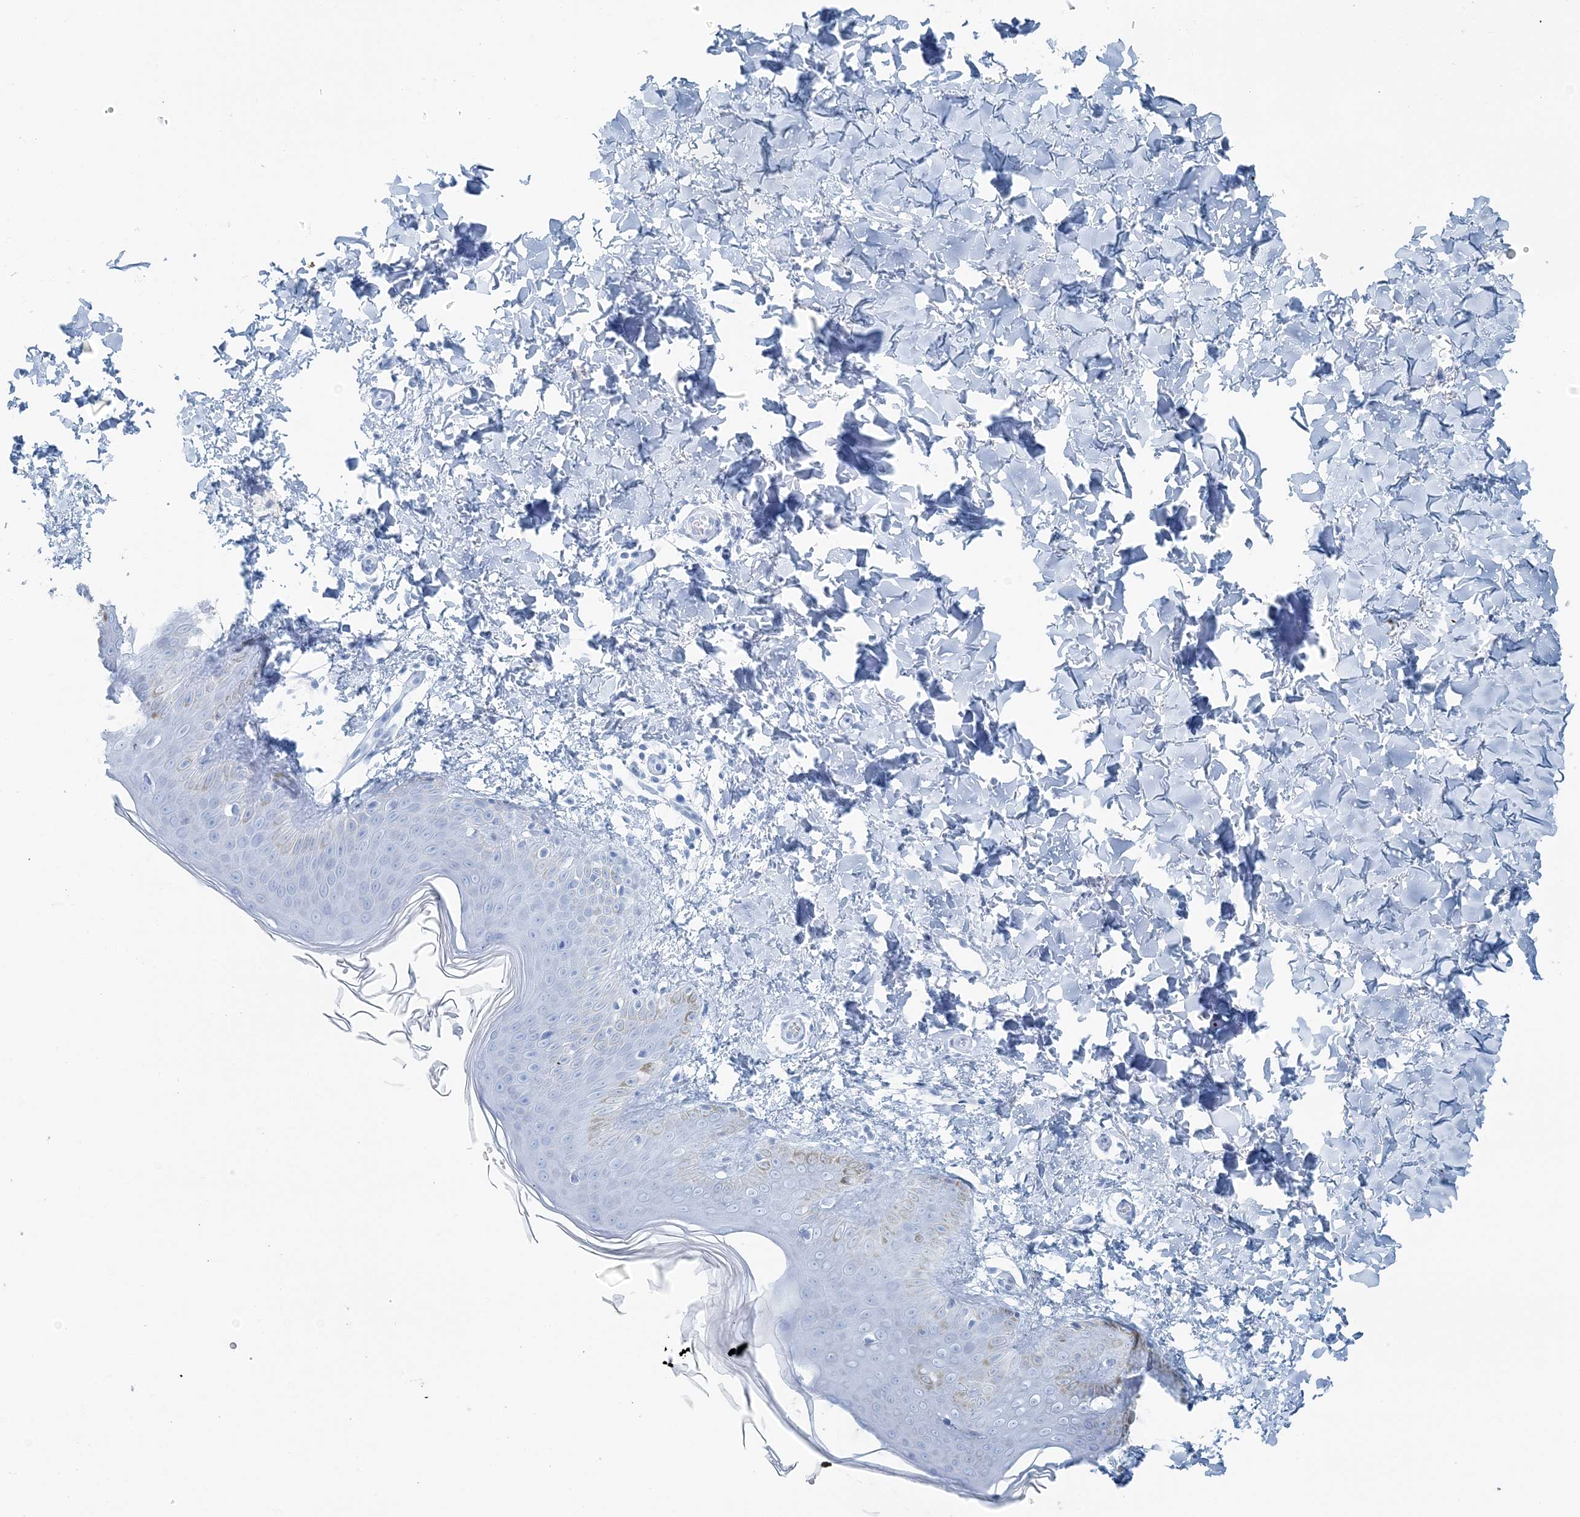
{"staining": {"intensity": "negative", "quantity": "none", "location": "none"}, "tissue": "skin", "cell_type": "Fibroblasts", "image_type": "normal", "snomed": [{"axis": "morphology", "description": "Normal tissue, NOS"}, {"axis": "topography", "description": "Skin"}], "caption": "Fibroblasts are negative for brown protein staining in unremarkable skin. Nuclei are stained in blue.", "gene": "SNX2", "patient": {"sex": "male", "age": 36}}